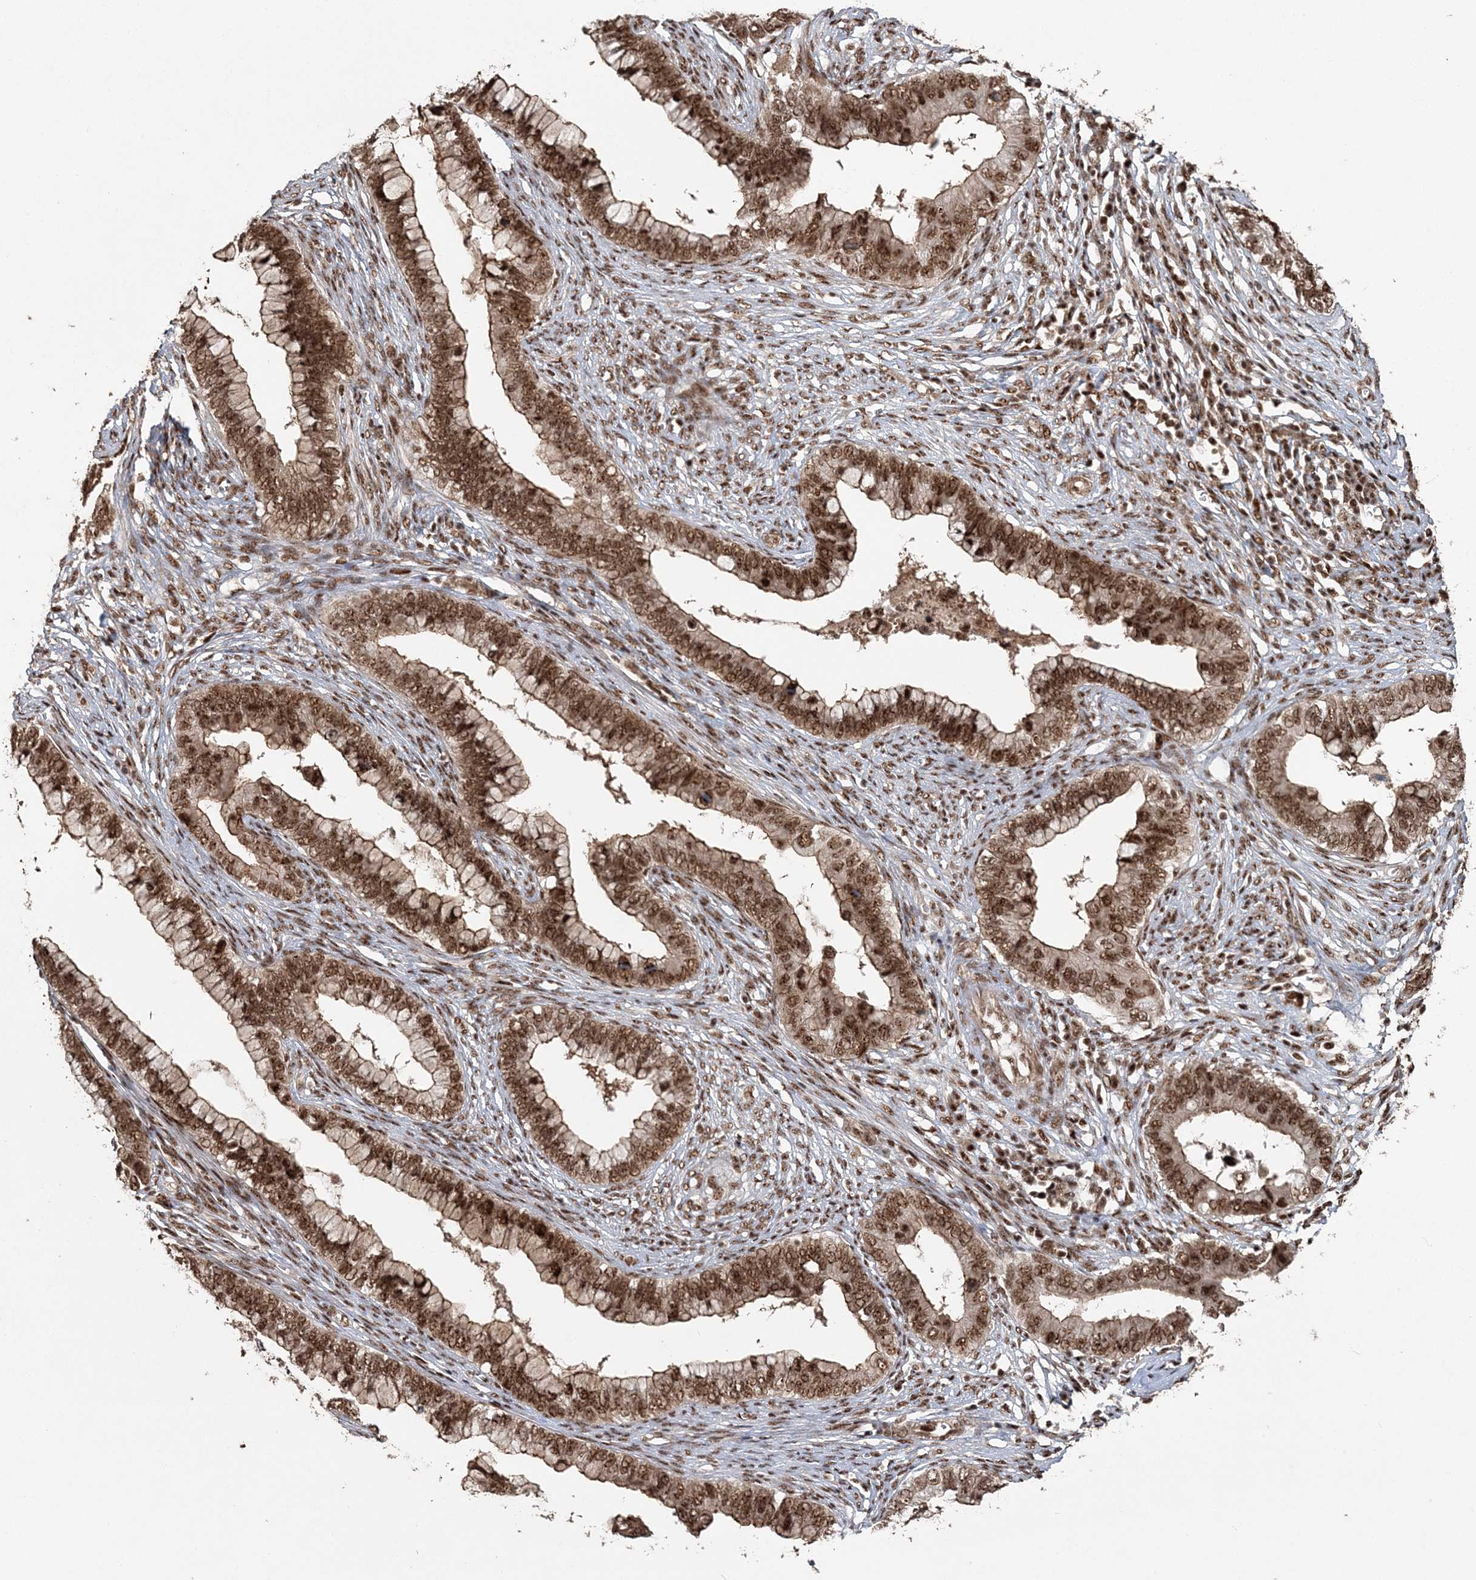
{"staining": {"intensity": "strong", "quantity": ">75%", "location": "cytoplasmic/membranous,nuclear"}, "tissue": "cervical cancer", "cell_type": "Tumor cells", "image_type": "cancer", "snomed": [{"axis": "morphology", "description": "Adenocarcinoma, NOS"}, {"axis": "topography", "description": "Cervix"}], "caption": "Immunohistochemical staining of cervical adenocarcinoma exhibits strong cytoplasmic/membranous and nuclear protein expression in about >75% of tumor cells. (DAB IHC, brown staining for protein, blue staining for nuclei).", "gene": "EXOSC8", "patient": {"sex": "female", "age": 44}}